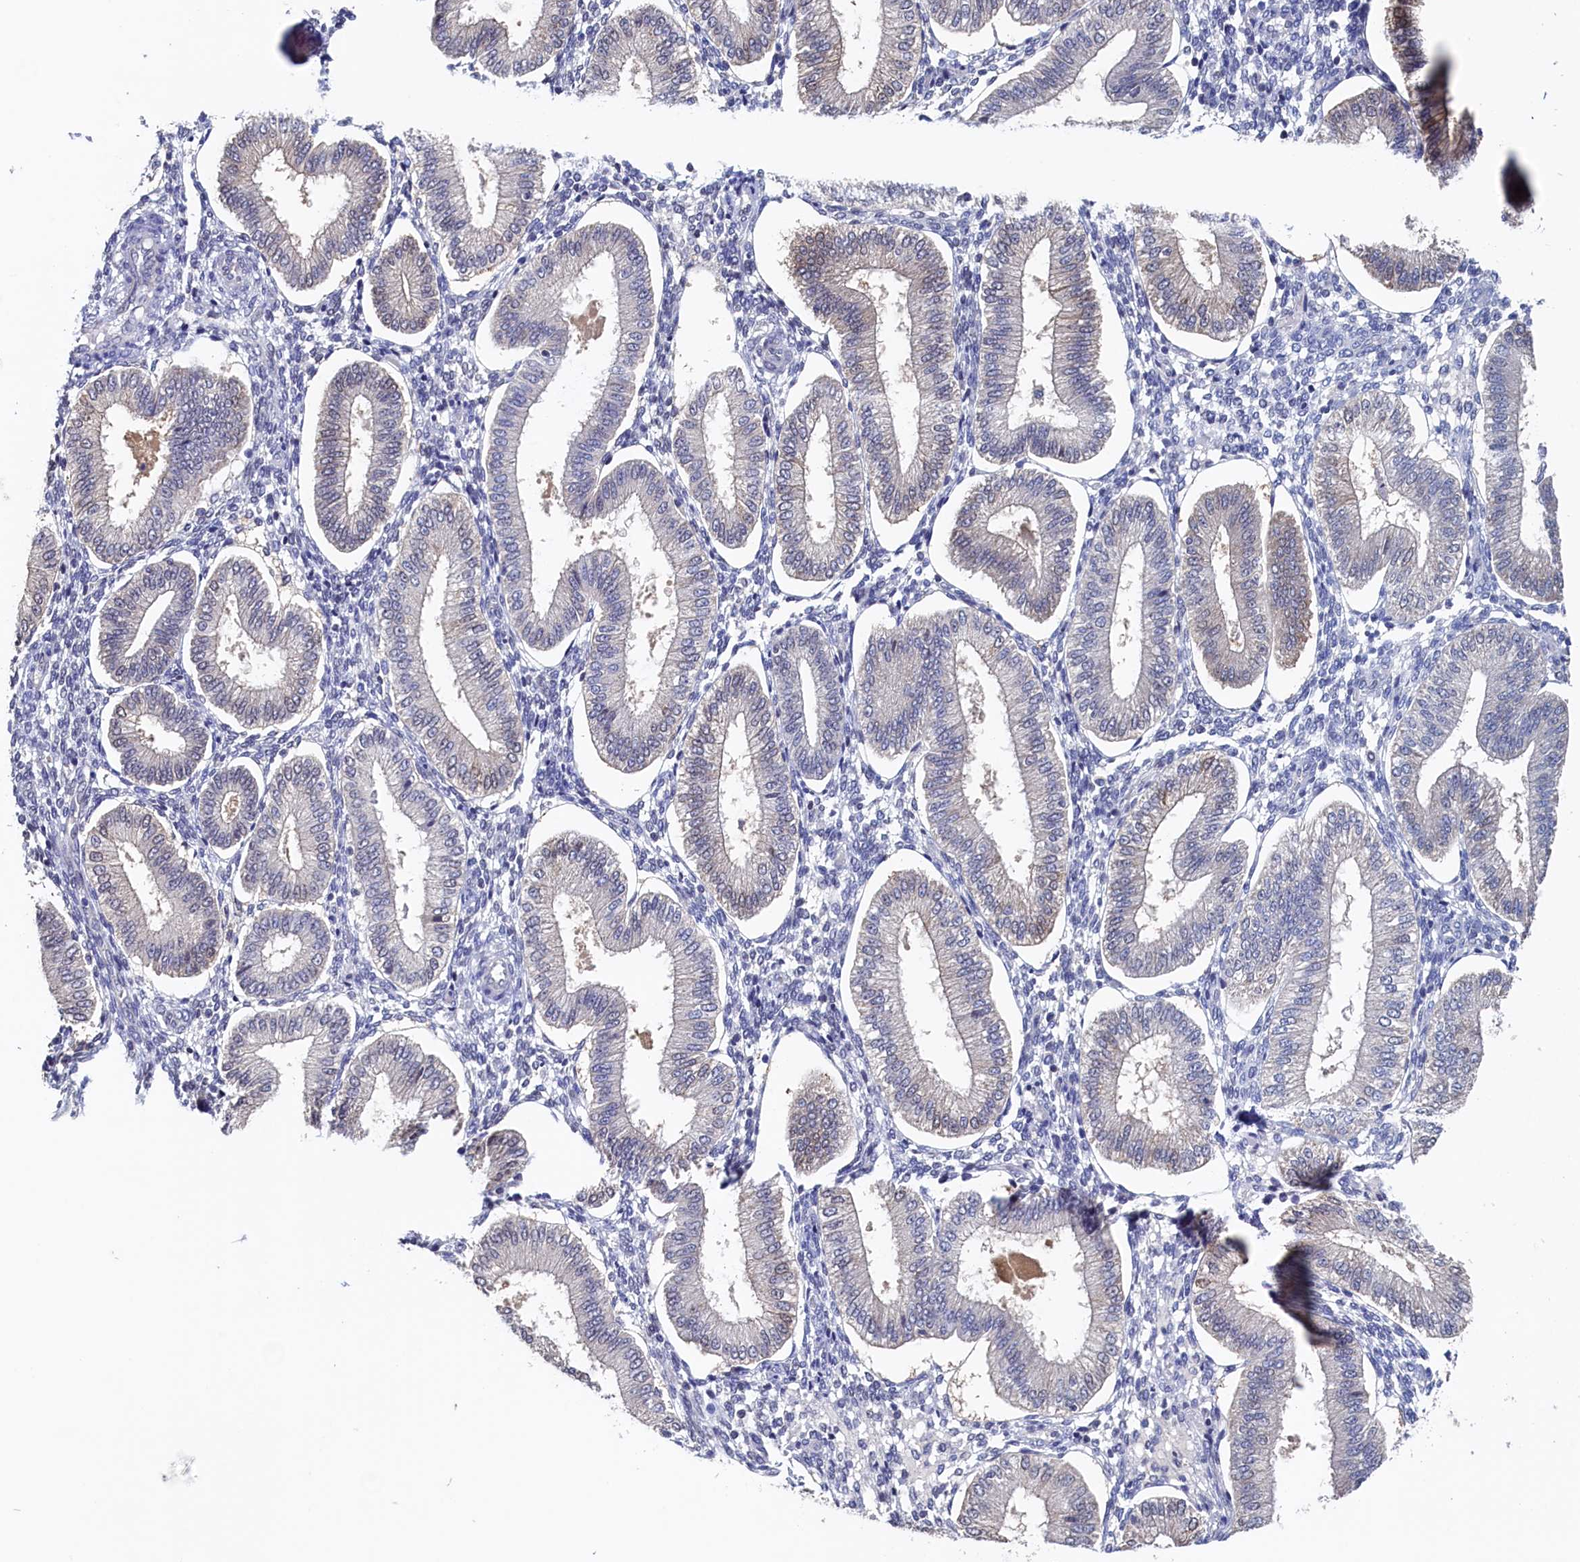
{"staining": {"intensity": "negative", "quantity": "none", "location": "none"}, "tissue": "endometrium", "cell_type": "Cells in endometrial stroma", "image_type": "normal", "snomed": [{"axis": "morphology", "description": "Normal tissue, NOS"}, {"axis": "topography", "description": "Endometrium"}], "caption": "Protein analysis of unremarkable endometrium reveals no significant positivity in cells in endometrial stroma.", "gene": "C11orf54", "patient": {"sex": "female", "age": 39}}